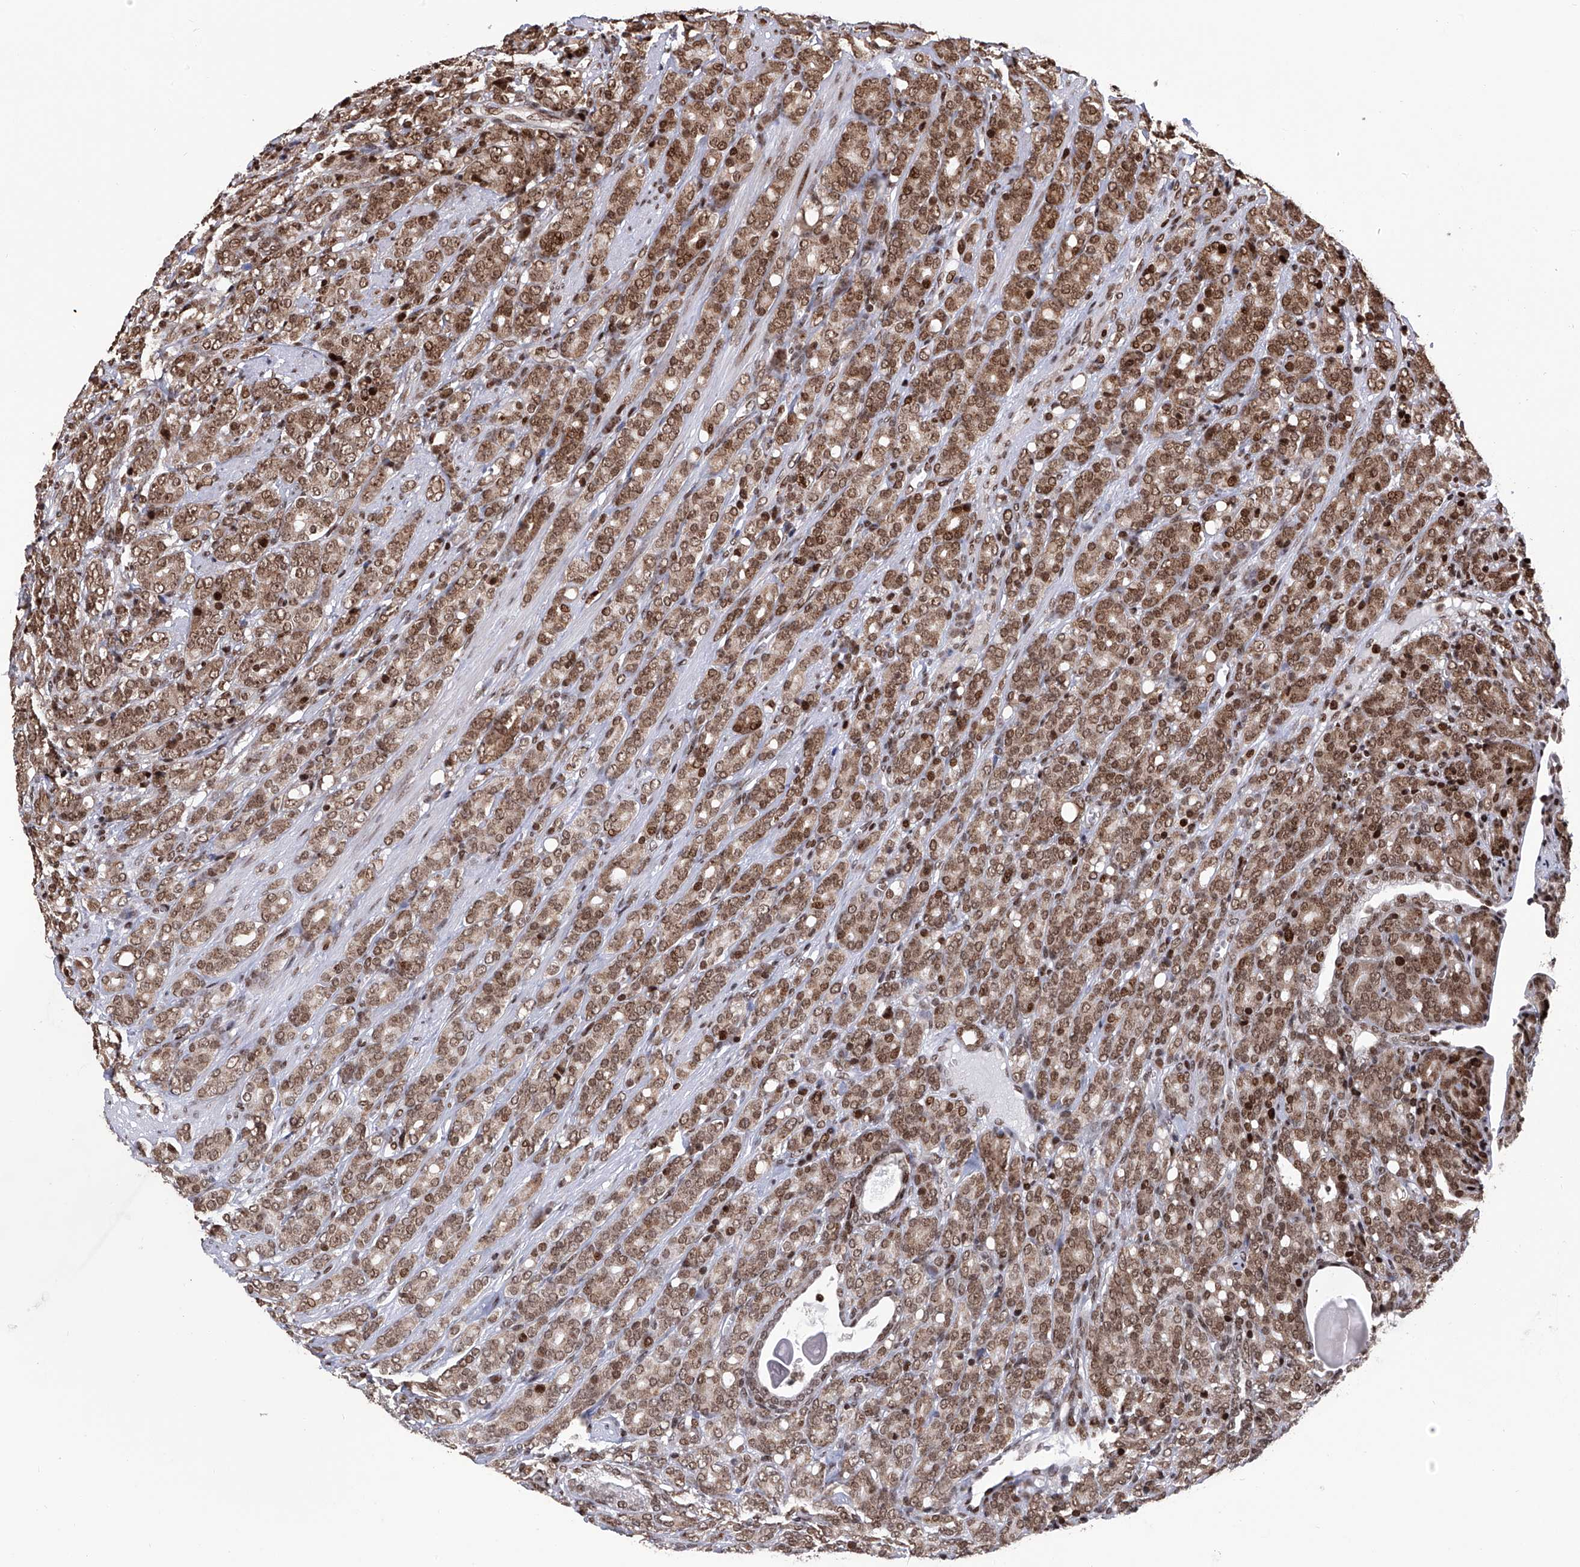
{"staining": {"intensity": "moderate", "quantity": ">75%", "location": "cytoplasmic/membranous,nuclear"}, "tissue": "prostate cancer", "cell_type": "Tumor cells", "image_type": "cancer", "snomed": [{"axis": "morphology", "description": "Adenocarcinoma, High grade"}, {"axis": "topography", "description": "Prostate"}], "caption": "Prostate cancer (adenocarcinoma (high-grade)) tissue reveals moderate cytoplasmic/membranous and nuclear staining in approximately >75% of tumor cells, visualized by immunohistochemistry.", "gene": "PAK1IP1", "patient": {"sex": "male", "age": 62}}